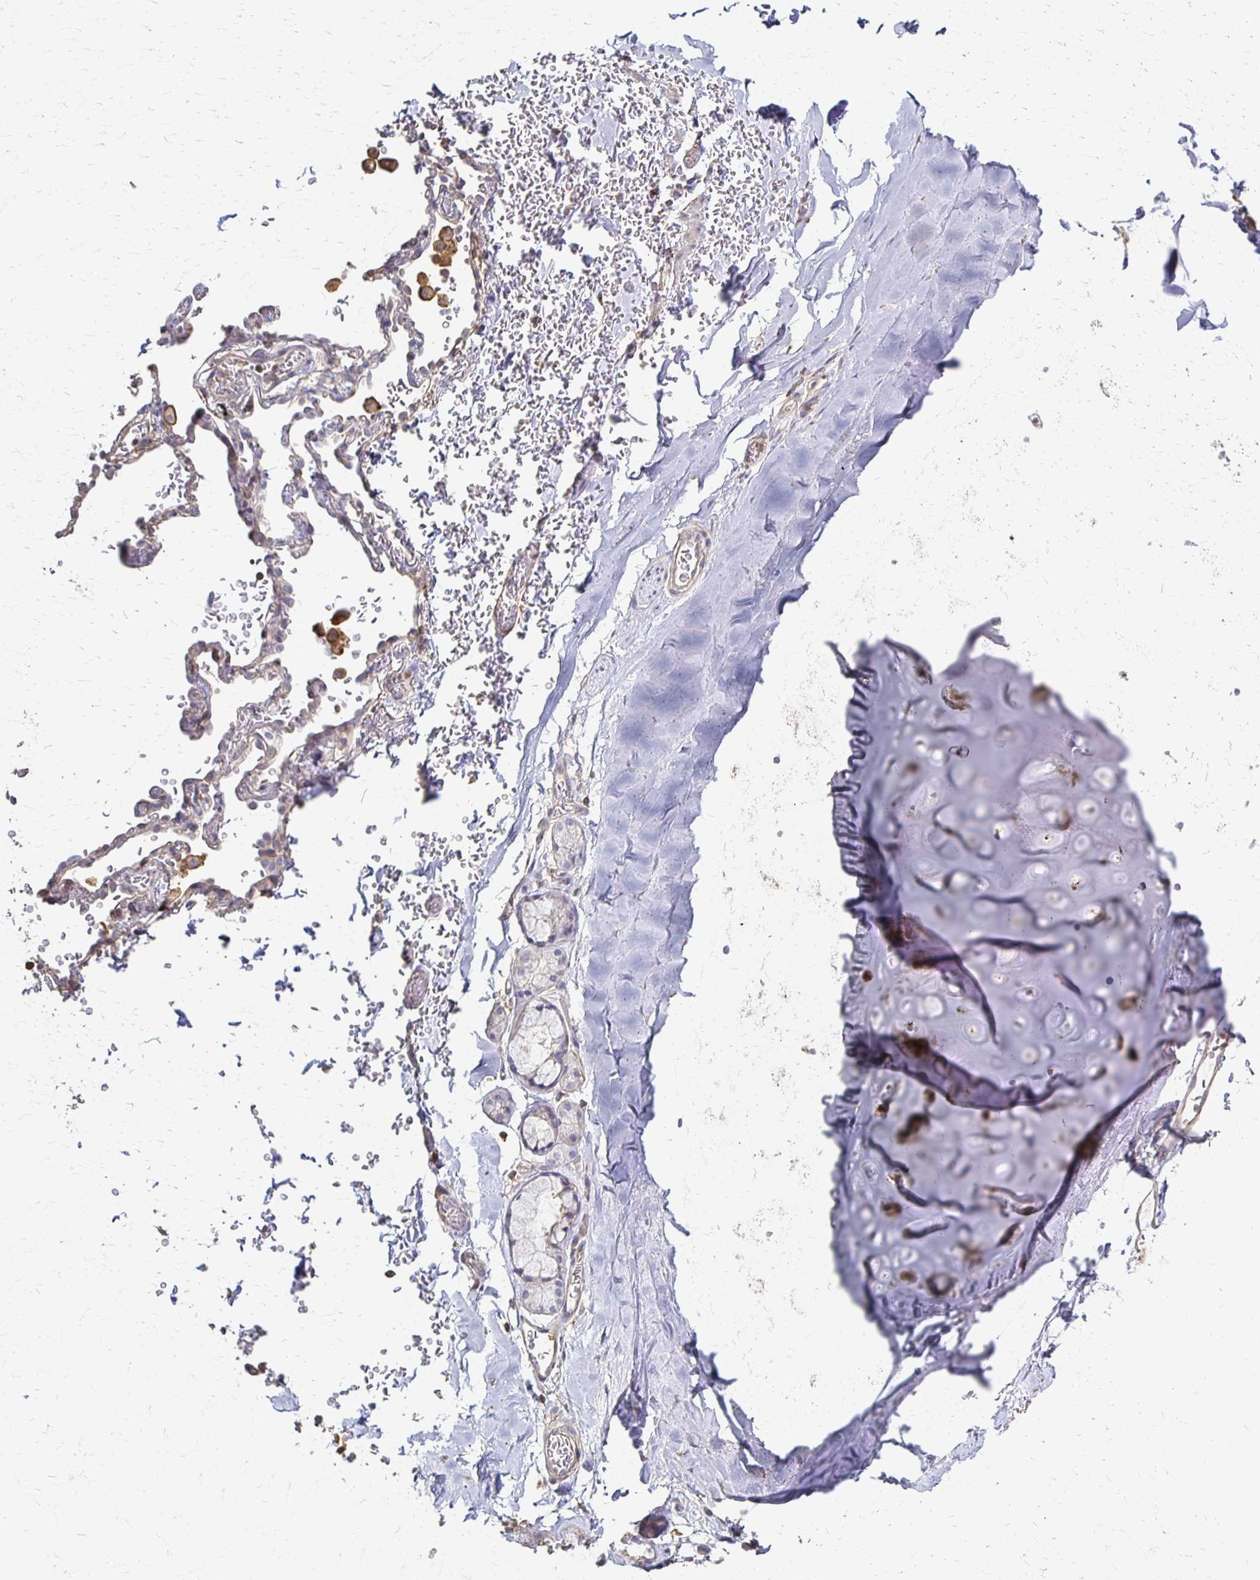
{"staining": {"intensity": "negative", "quantity": "none", "location": "none"}, "tissue": "adipose tissue", "cell_type": "Adipocytes", "image_type": "normal", "snomed": [{"axis": "morphology", "description": "Normal tissue, NOS"}, {"axis": "topography", "description": "Cartilage tissue"}, {"axis": "topography", "description": "Bronchus"}, {"axis": "topography", "description": "Peripheral nerve tissue"}], "caption": "This is an immunohistochemistry histopathology image of normal human adipose tissue. There is no positivity in adipocytes.", "gene": "C1QTNF7", "patient": {"sex": "male", "age": 67}}